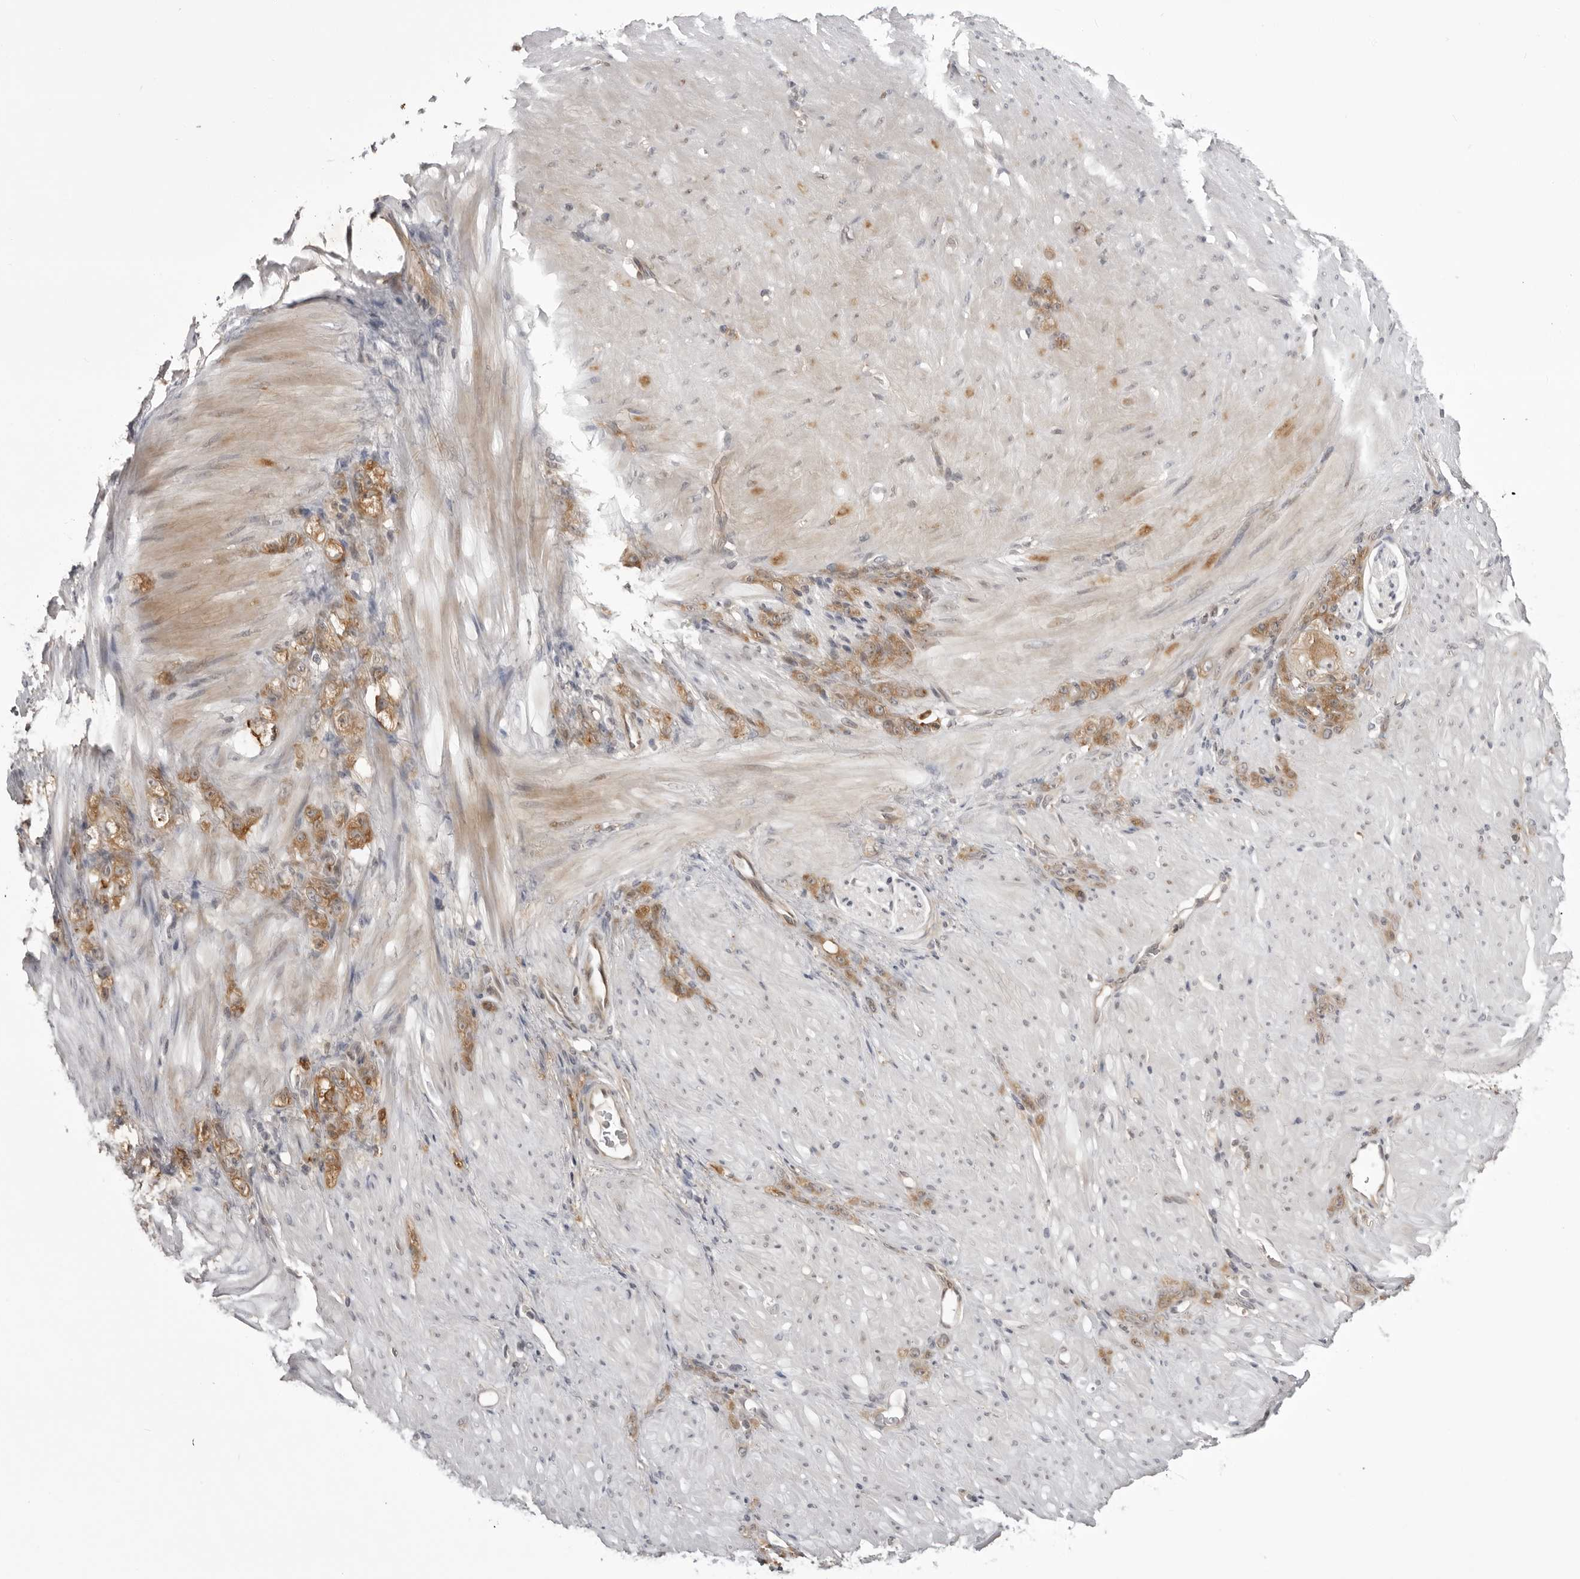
{"staining": {"intensity": "moderate", "quantity": ">75%", "location": "cytoplasmic/membranous"}, "tissue": "stomach cancer", "cell_type": "Tumor cells", "image_type": "cancer", "snomed": [{"axis": "morphology", "description": "Normal tissue, NOS"}, {"axis": "morphology", "description": "Adenocarcinoma, NOS"}, {"axis": "topography", "description": "Stomach"}], "caption": "Tumor cells exhibit medium levels of moderate cytoplasmic/membranous expression in about >75% of cells in human adenocarcinoma (stomach).", "gene": "USP43", "patient": {"sex": "male", "age": 82}}